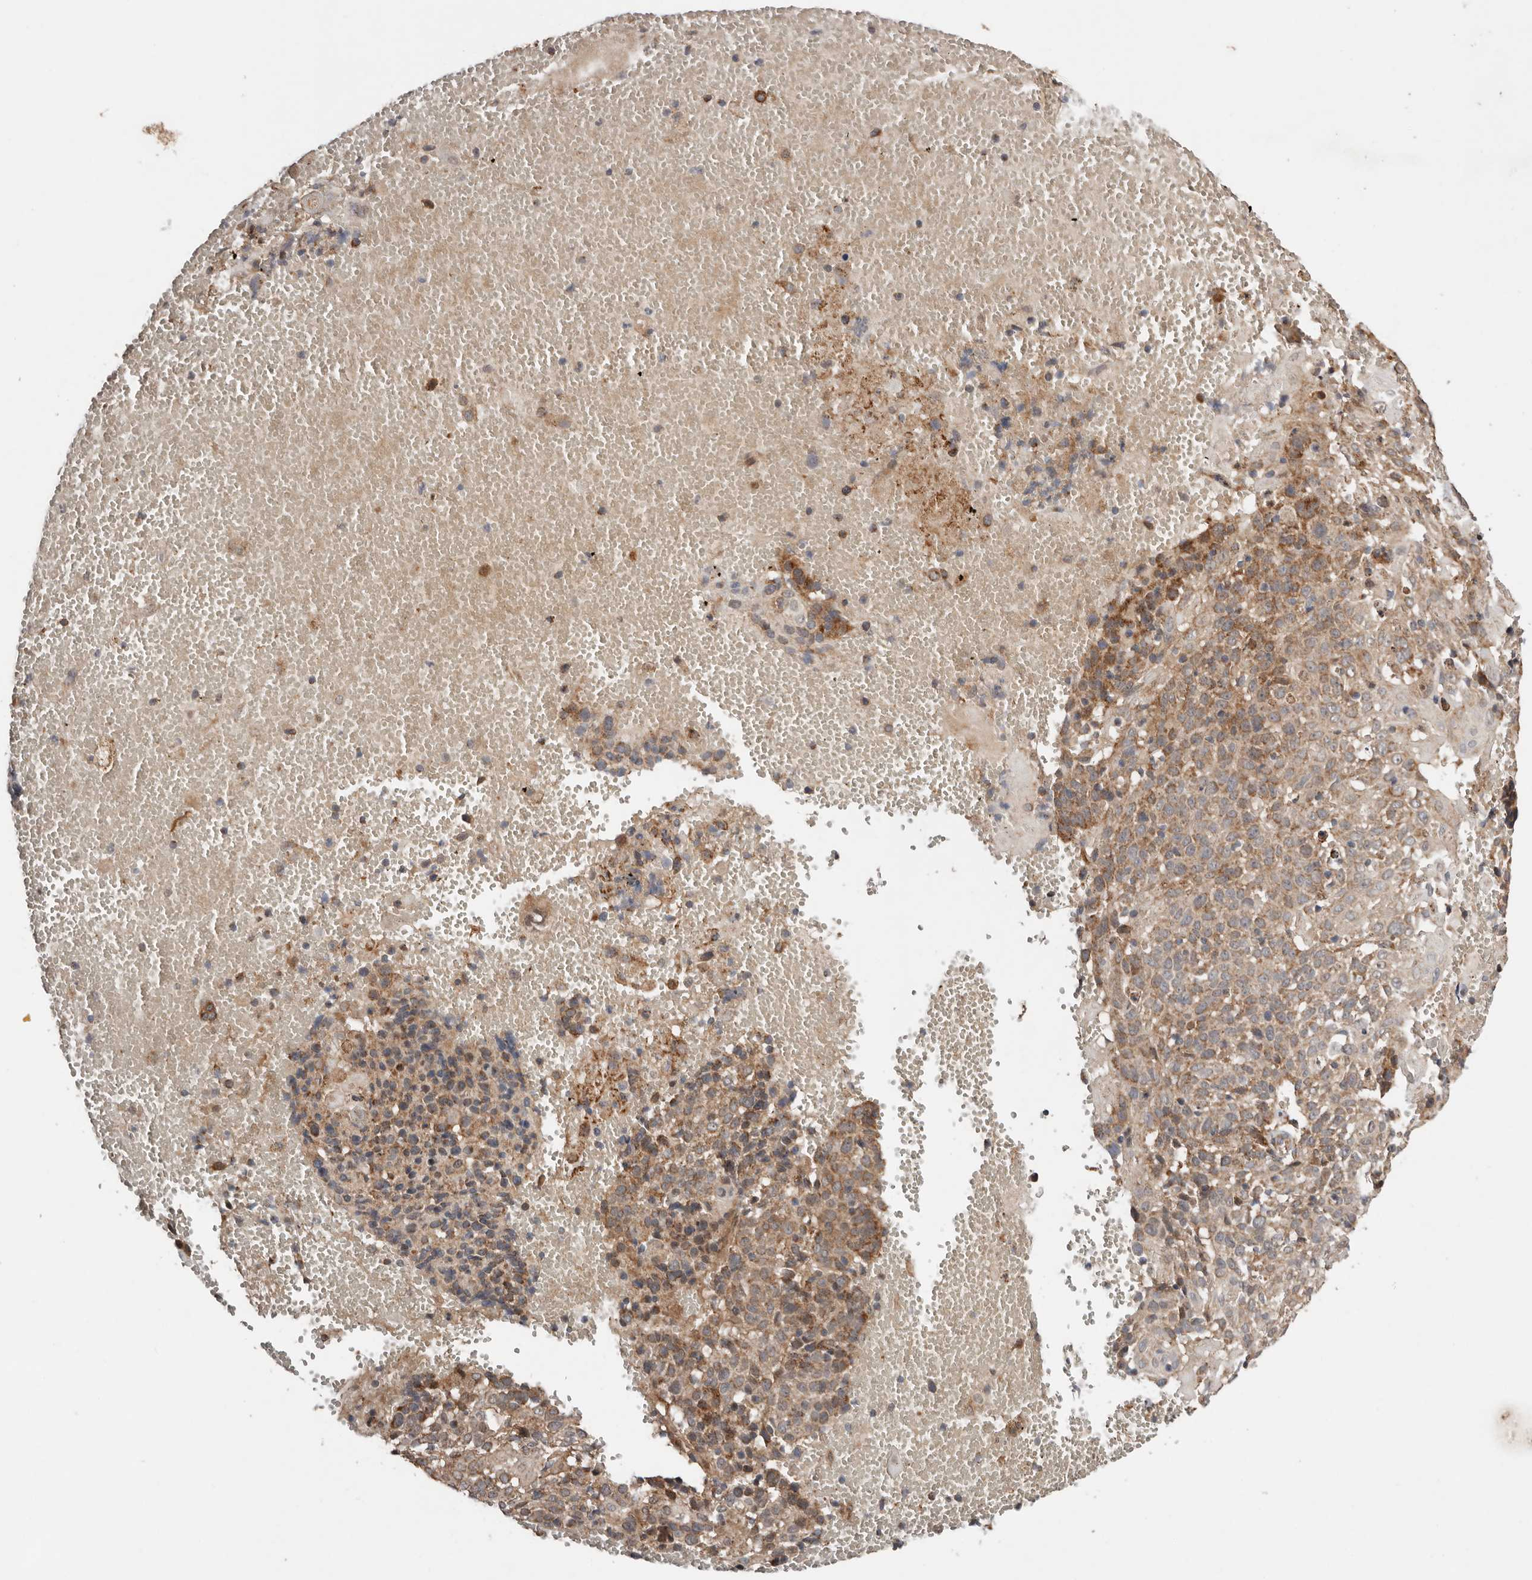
{"staining": {"intensity": "moderate", "quantity": ">75%", "location": "cytoplasmic/membranous"}, "tissue": "cervical cancer", "cell_type": "Tumor cells", "image_type": "cancer", "snomed": [{"axis": "morphology", "description": "Squamous cell carcinoma, NOS"}, {"axis": "topography", "description": "Cervix"}], "caption": "Squamous cell carcinoma (cervical) tissue exhibits moderate cytoplasmic/membranous expression in approximately >75% of tumor cells", "gene": "PROKR1", "patient": {"sex": "female", "age": 74}}